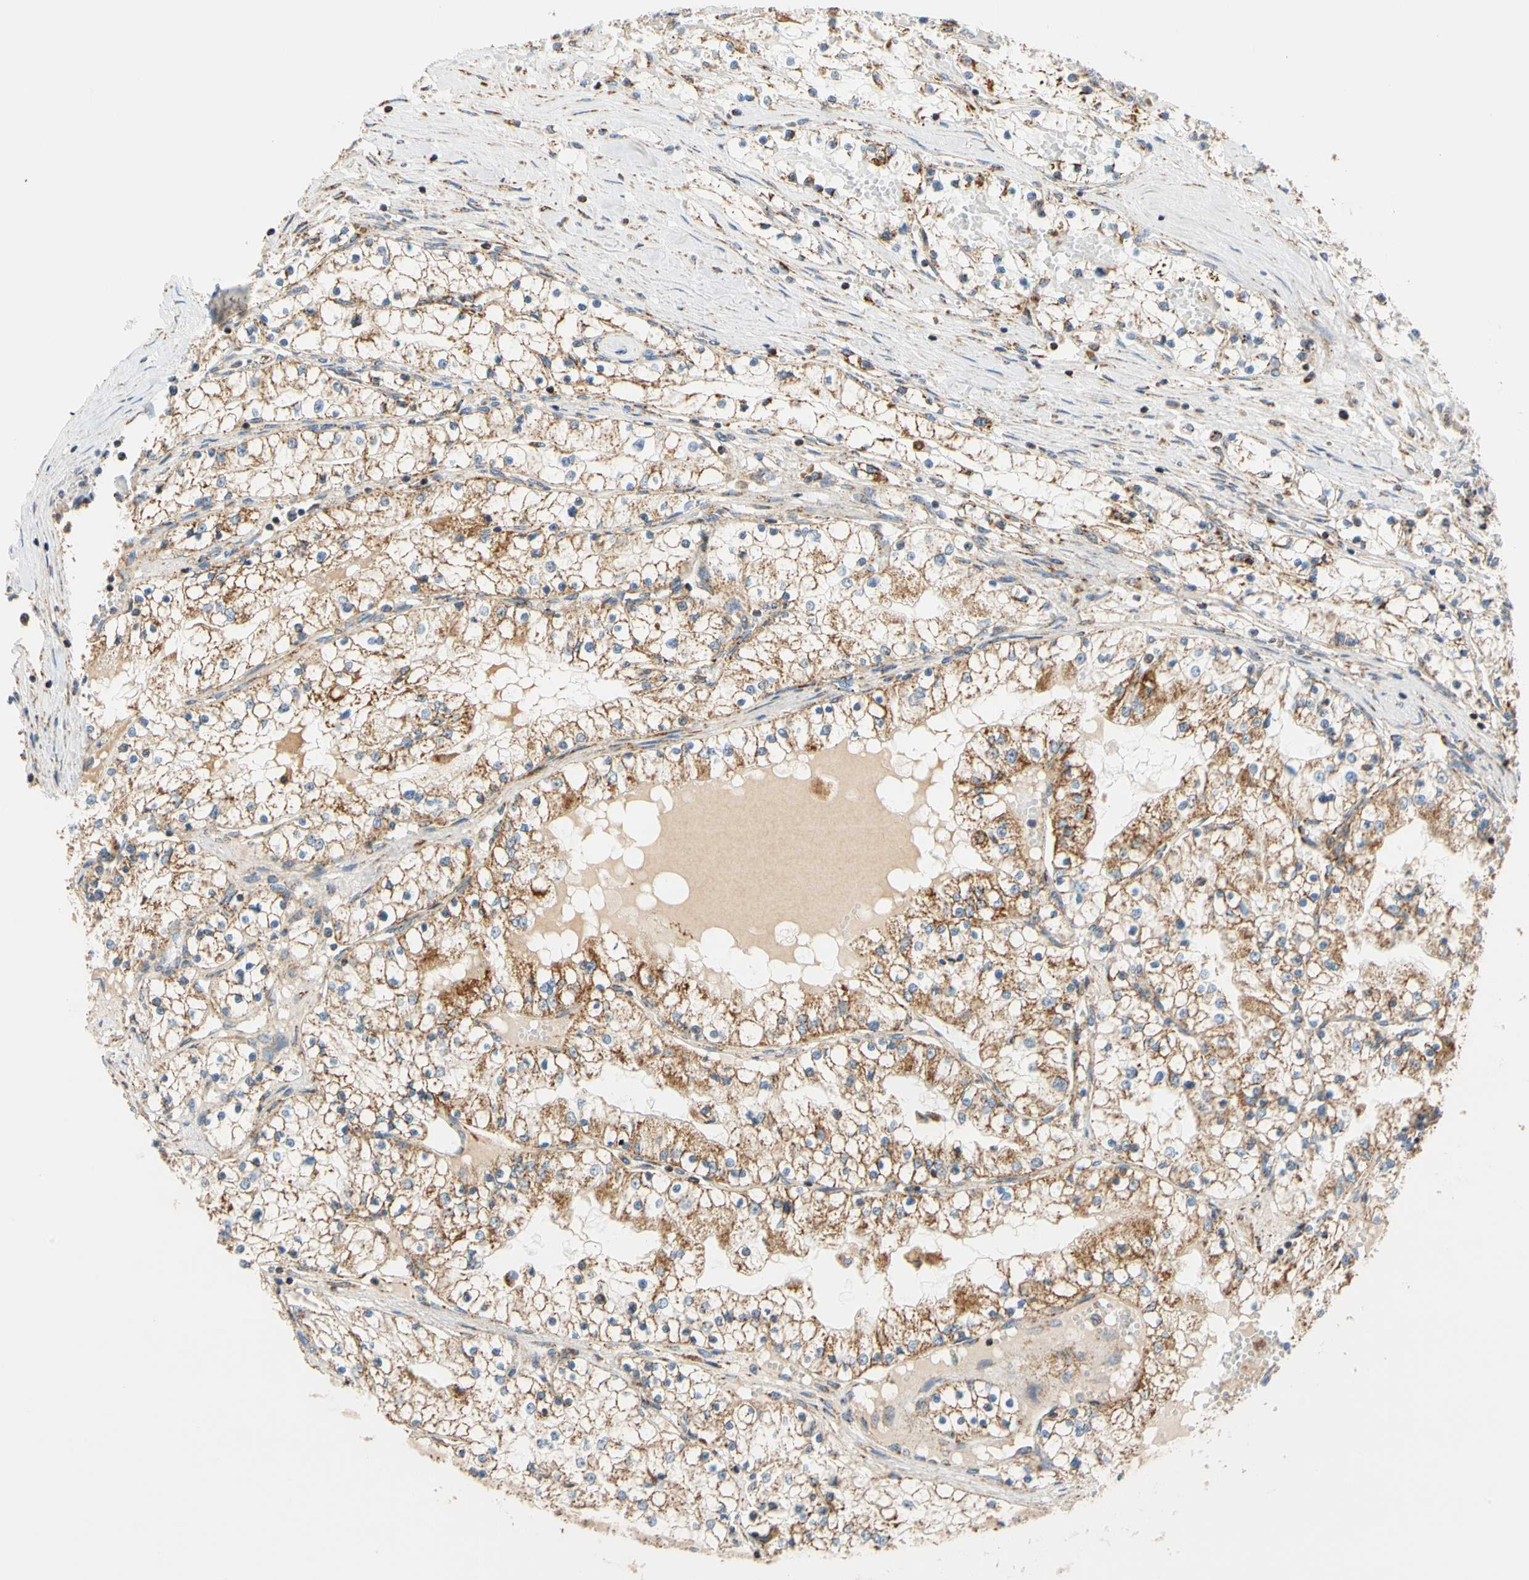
{"staining": {"intensity": "moderate", "quantity": ">75%", "location": "cytoplasmic/membranous"}, "tissue": "renal cancer", "cell_type": "Tumor cells", "image_type": "cancer", "snomed": [{"axis": "morphology", "description": "Adenocarcinoma, NOS"}, {"axis": "topography", "description": "Kidney"}], "caption": "A high-resolution histopathology image shows immunohistochemistry staining of renal cancer, which shows moderate cytoplasmic/membranous expression in approximately >75% of tumor cells.", "gene": "SFXN3", "patient": {"sex": "male", "age": 68}}